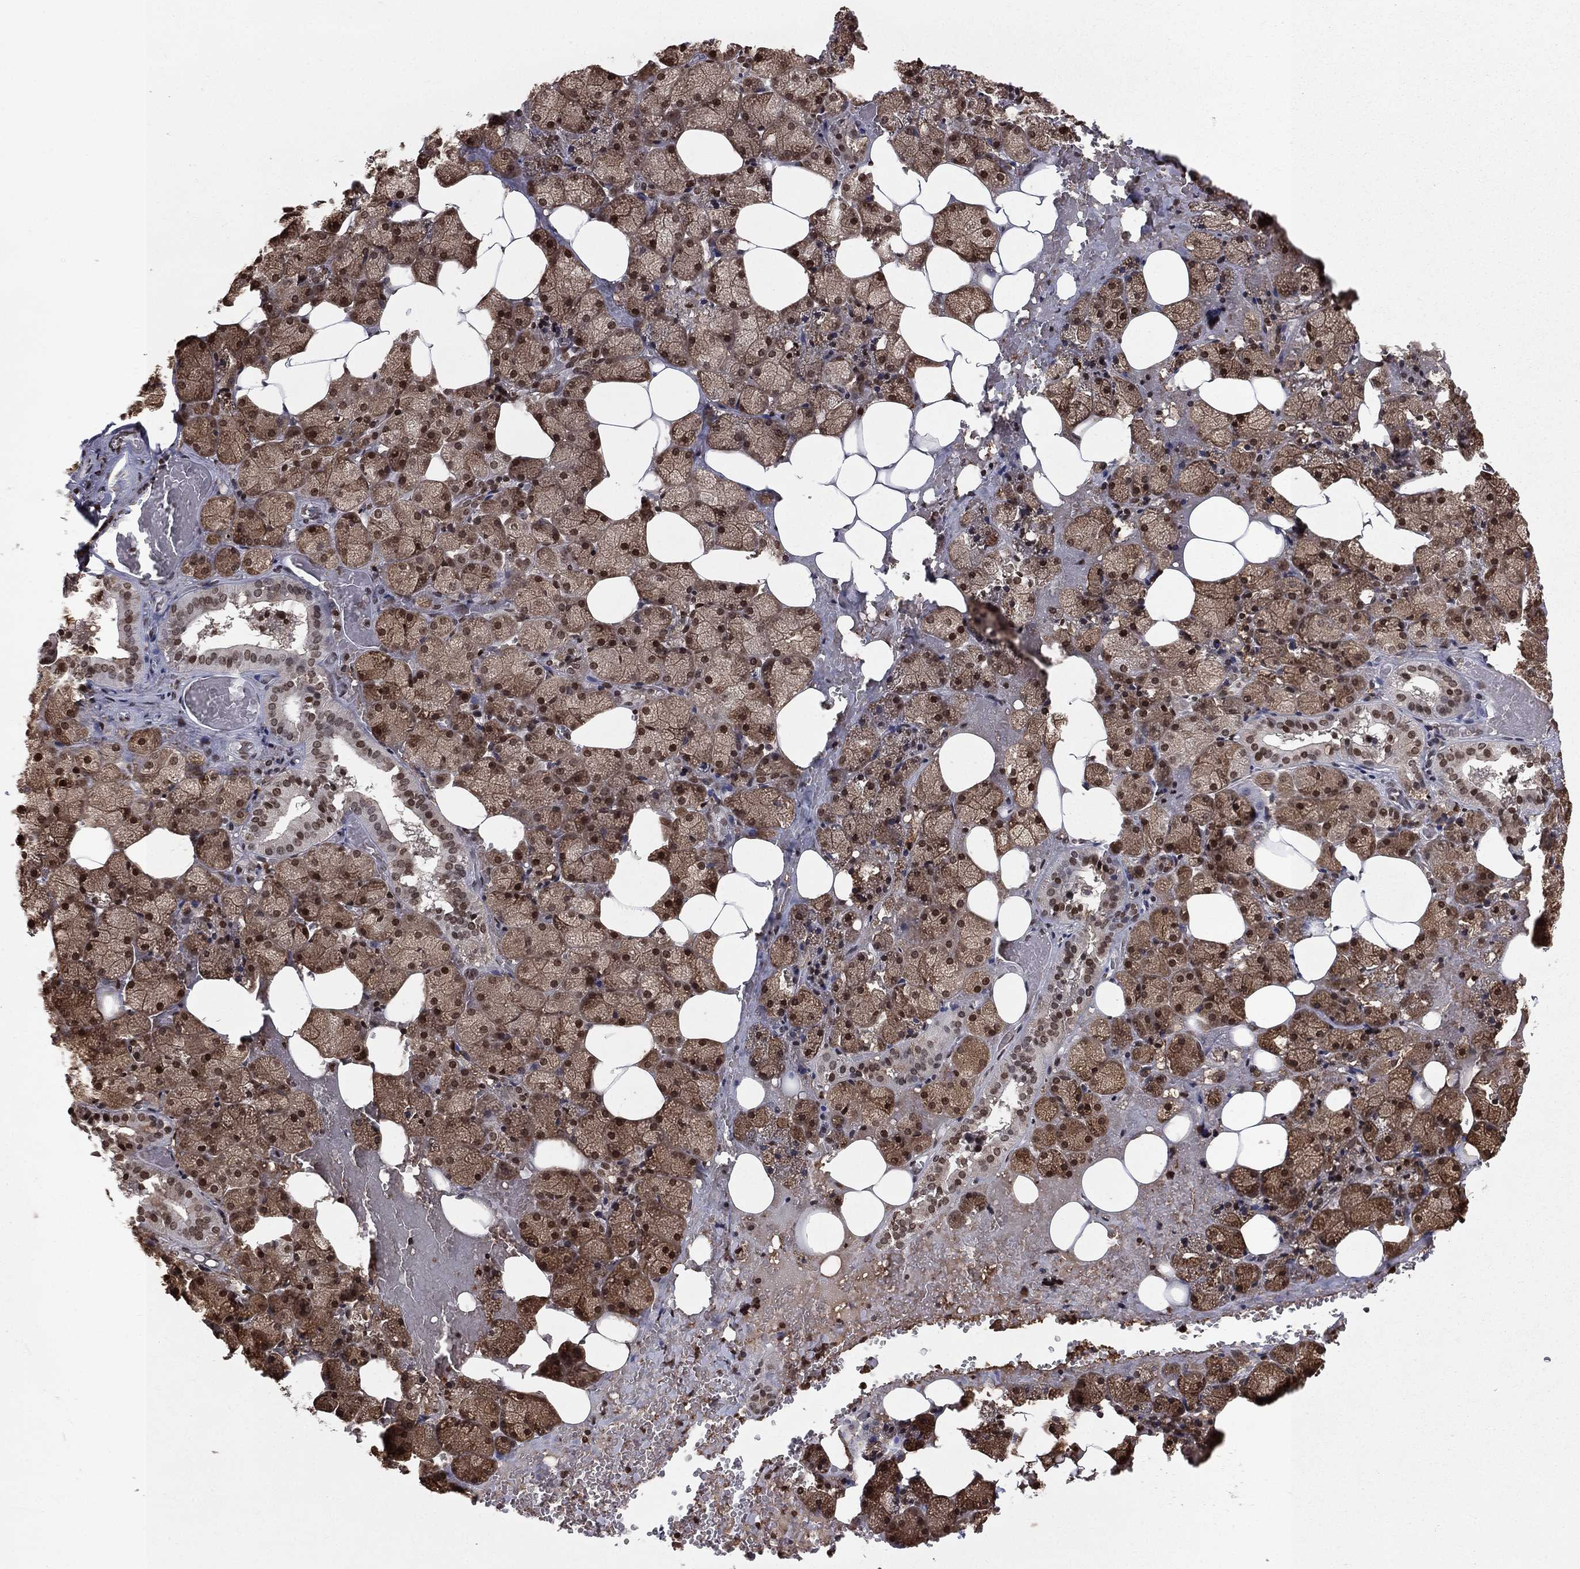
{"staining": {"intensity": "strong", "quantity": "25%-75%", "location": "nuclear"}, "tissue": "salivary gland", "cell_type": "Glandular cells", "image_type": "normal", "snomed": [{"axis": "morphology", "description": "Normal tissue, NOS"}, {"axis": "topography", "description": "Salivary gland"}], "caption": "Immunohistochemistry of benign human salivary gland reveals high levels of strong nuclear positivity in approximately 25%-75% of glandular cells.", "gene": "RFX7", "patient": {"sex": "male", "age": 38}}